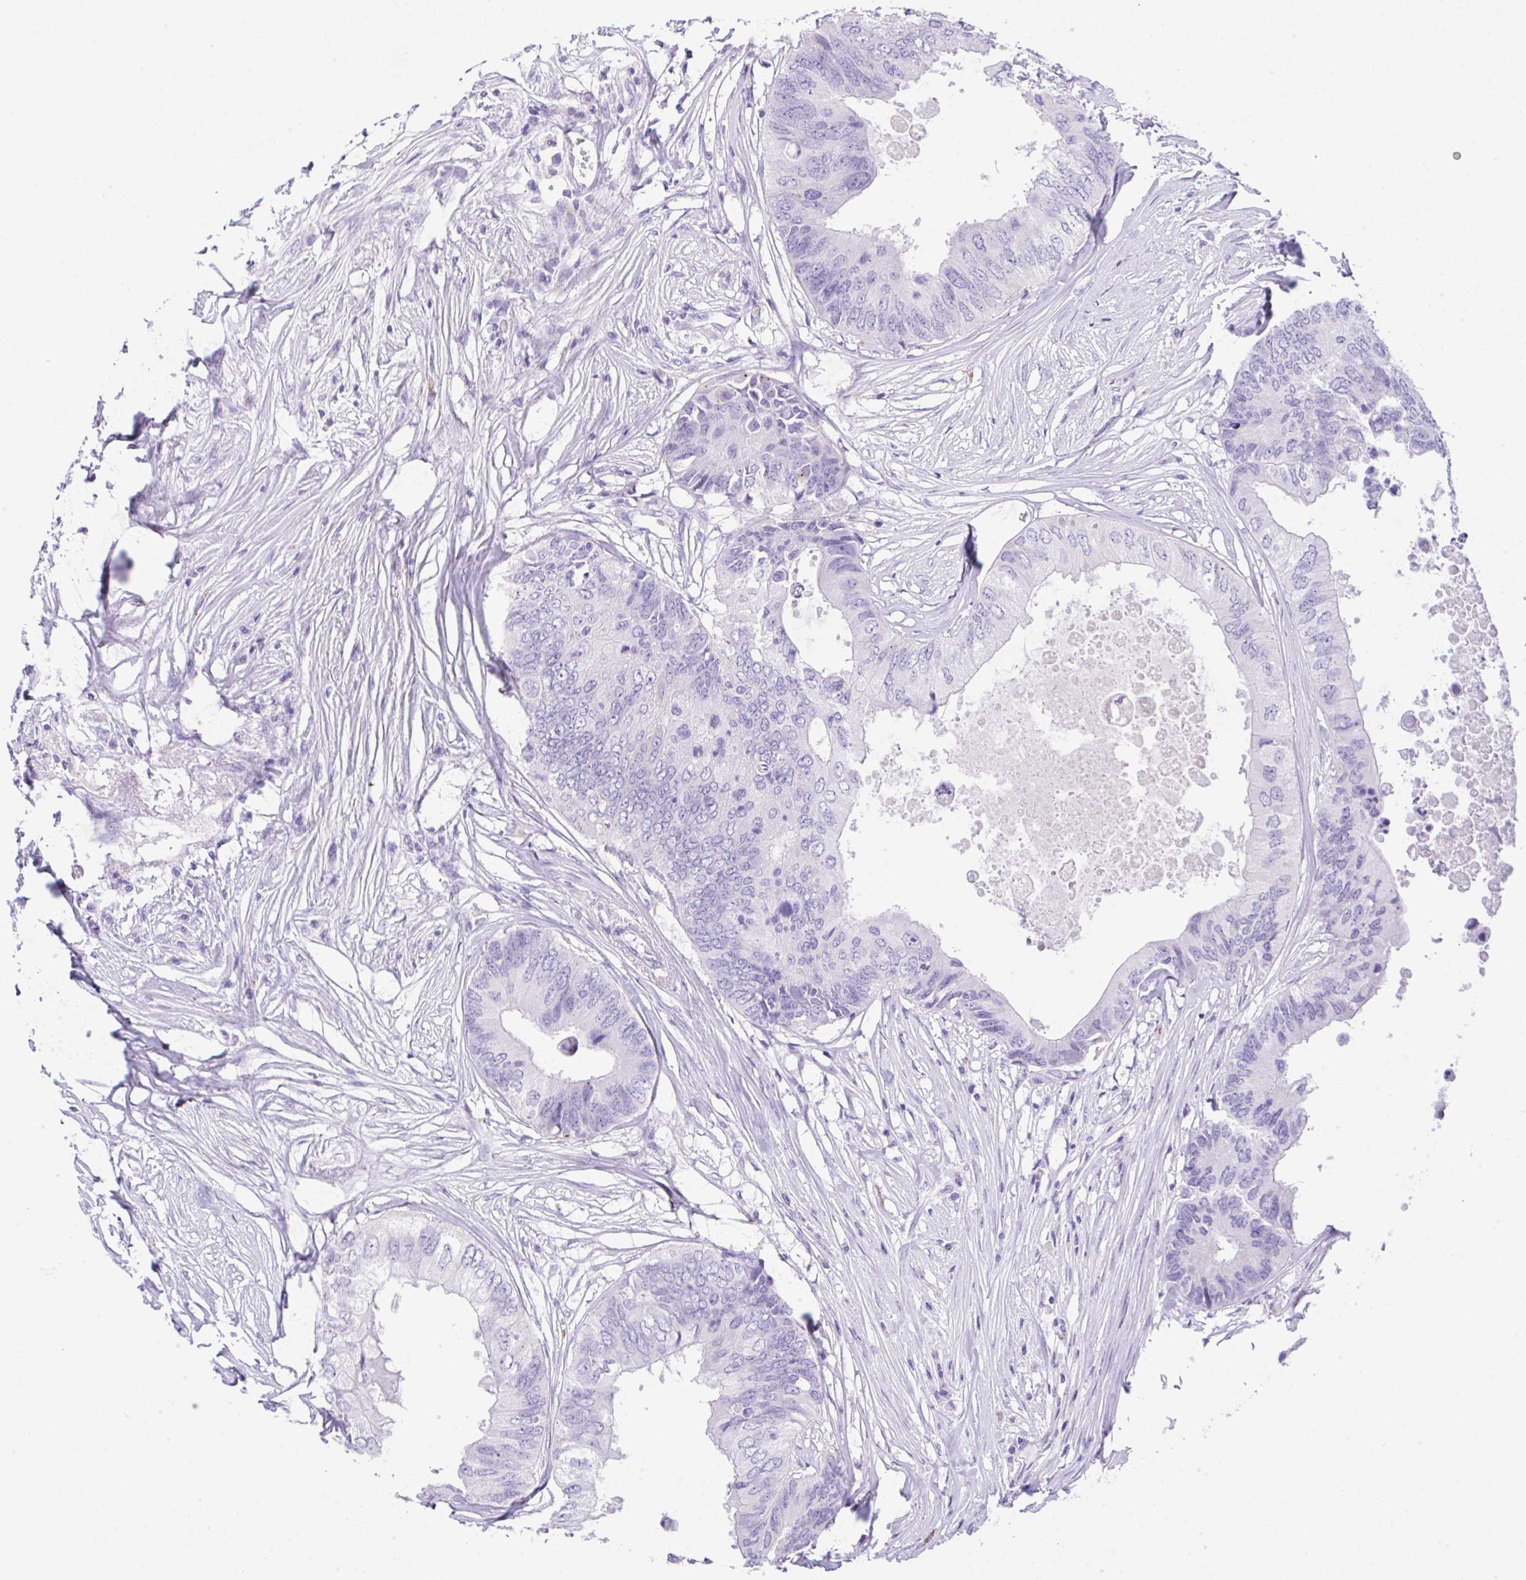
{"staining": {"intensity": "negative", "quantity": "none", "location": "none"}, "tissue": "colorectal cancer", "cell_type": "Tumor cells", "image_type": "cancer", "snomed": [{"axis": "morphology", "description": "Adenocarcinoma, NOS"}, {"axis": "topography", "description": "Colon"}], "caption": "An image of human colorectal cancer is negative for staining in tumor cells.", "gene": "NDUFAF8", "patient": {"sex": "male", "age": 71}}